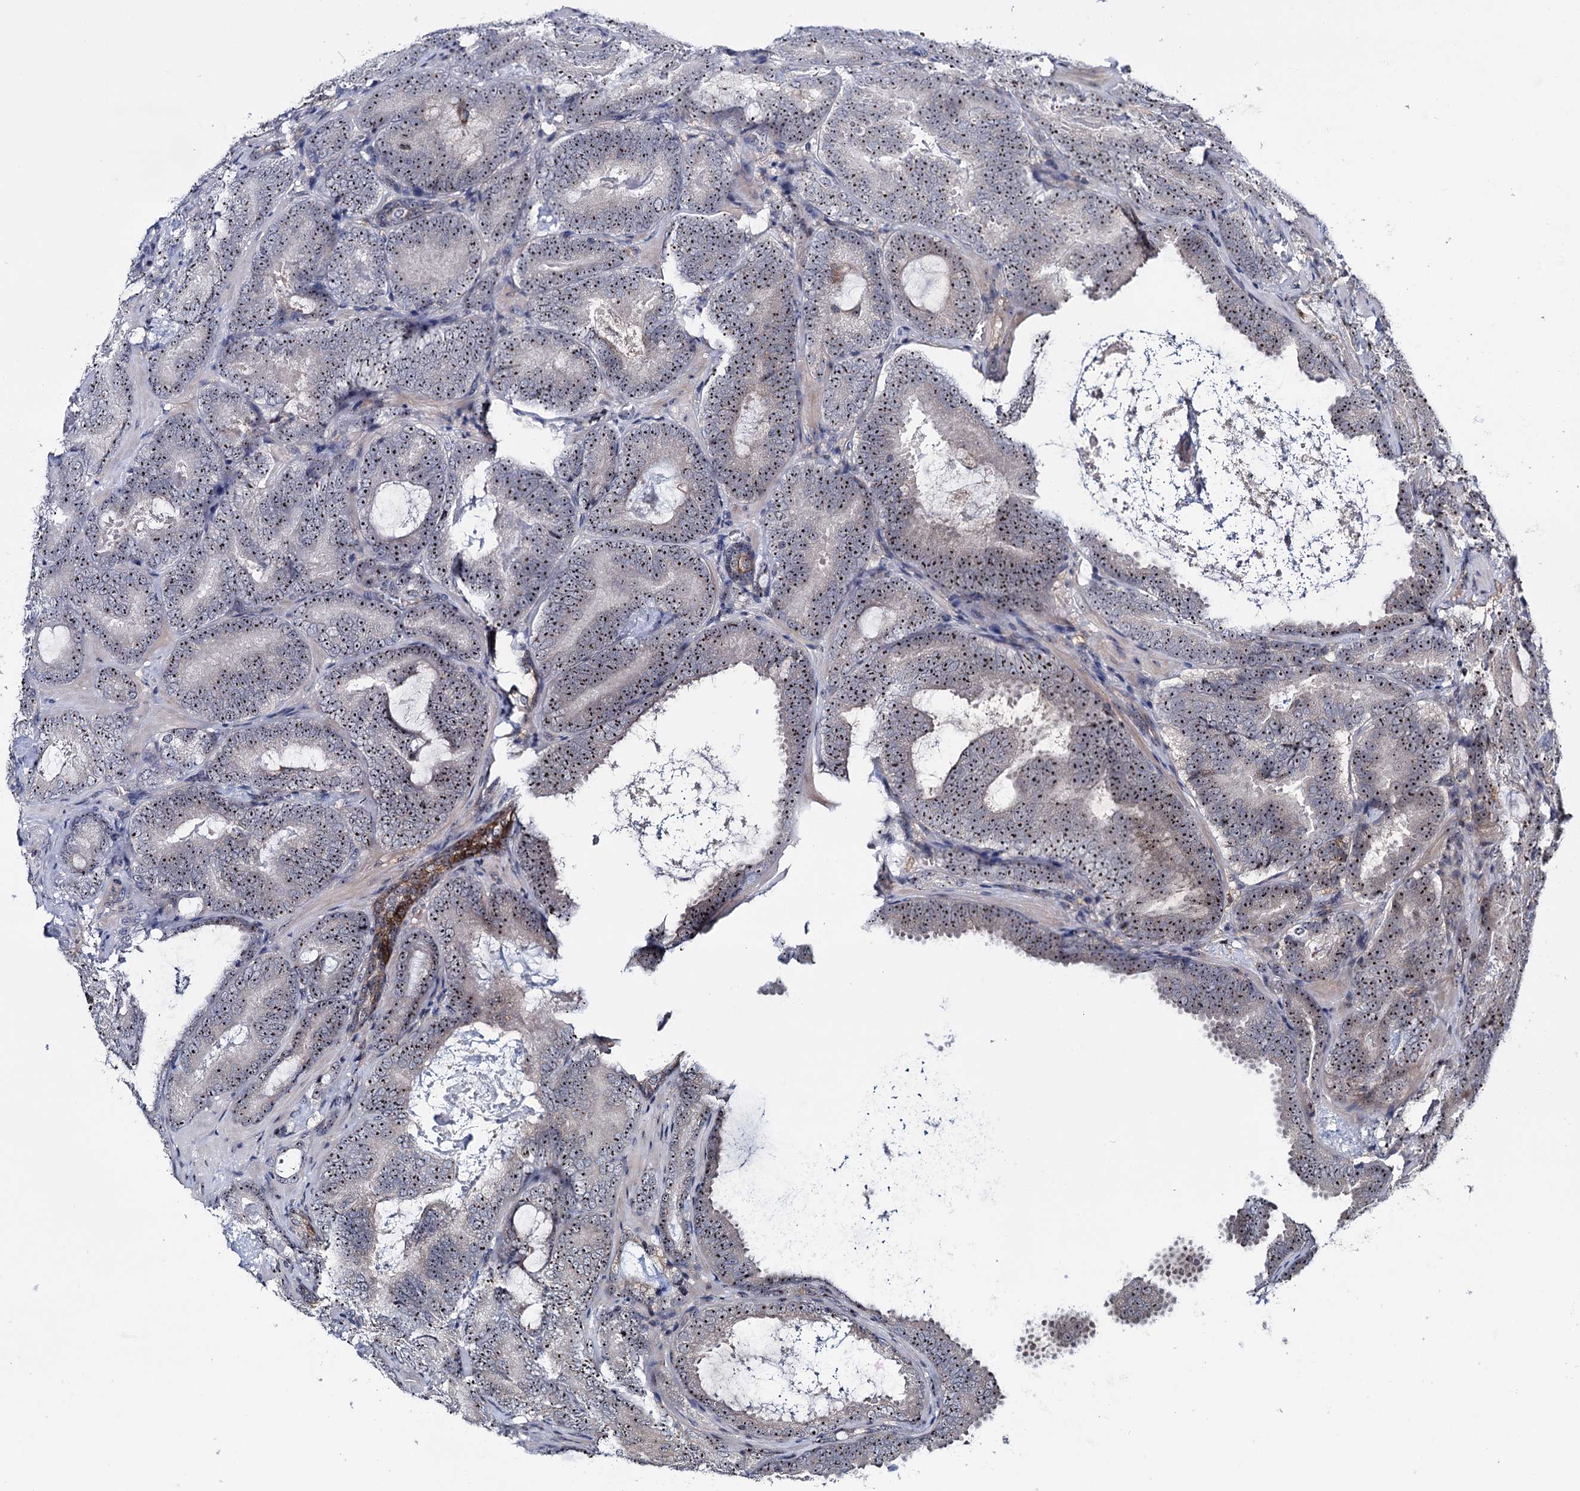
{"staining": {"intensity": "strong", "quantity": ">75%", "location": "nuclear"}, "tissue": "prostate cancer", "cell_type": "Tumor cells", "image_type": "cancer", "snomed": [{"axis": "morphology", "description": "Adenocarcinoma, Low grade"}, {"axis": "topography", "description": "Prostate"}], "caption": "Immunohistochemical staining of human low-grade adenocarcinoma (prostate) displays high levels of strong nuclear expression in about >75% of tumor cells.", "gene": "SUPT20H", "patient": {"sex": "male", "age": 60}}